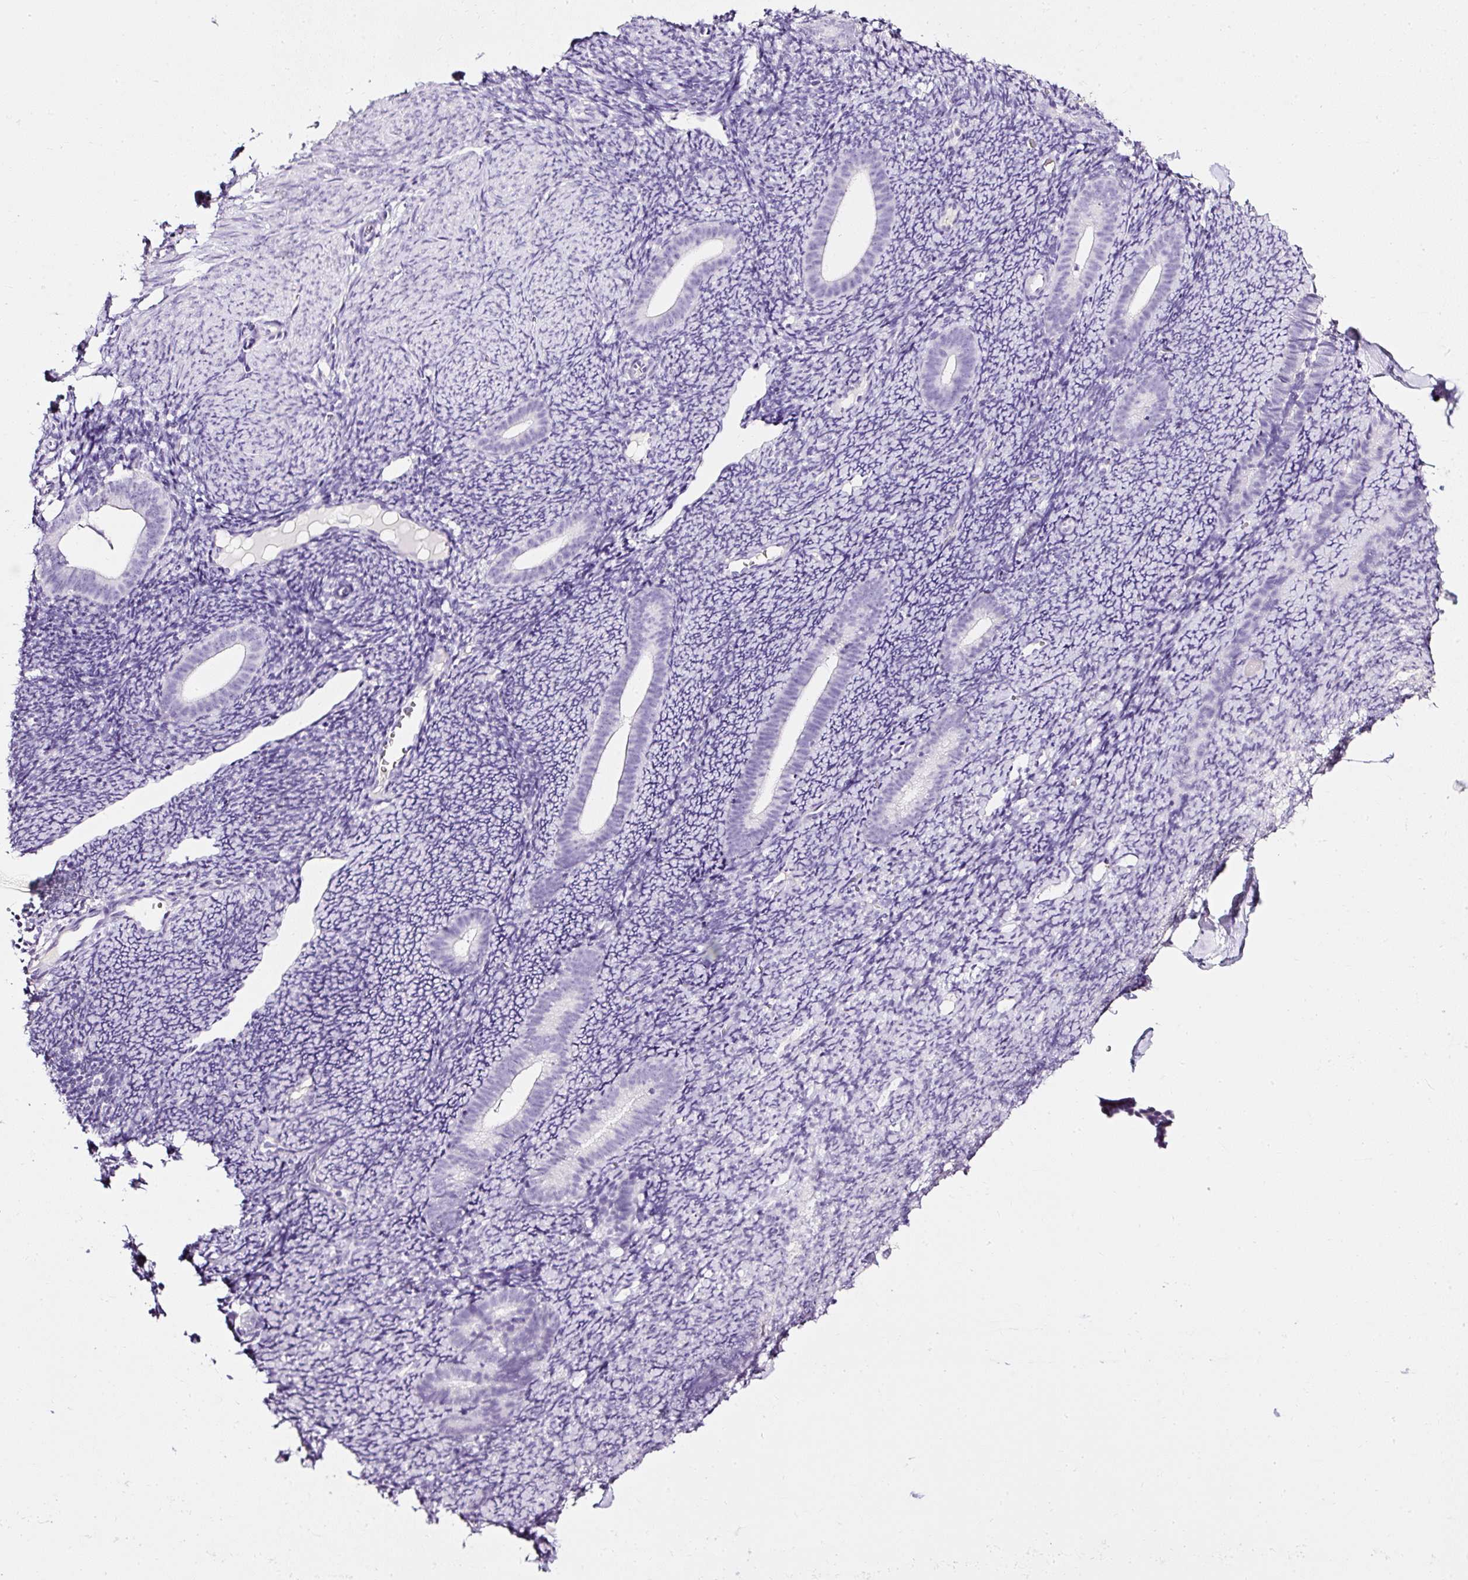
{"staining": {"intensity": "negative", "quantity": "none", "location": "none"}, "tissue": "endometrium", "cell_type": "Cells in endometrial stroma", "image_type": "normal", "snomed": [{"axis": "morphology", "description": "Normal tissue, NOS"}, {"axis": "topography", "description": "Endometrium"}], "caption": "This is an IHC photomicrograph of benign human endometrium. There is no staining in cells in endometrial stroma.", "gene": "ATP2A1", "patient": {"sex": "female", "age": 39}}